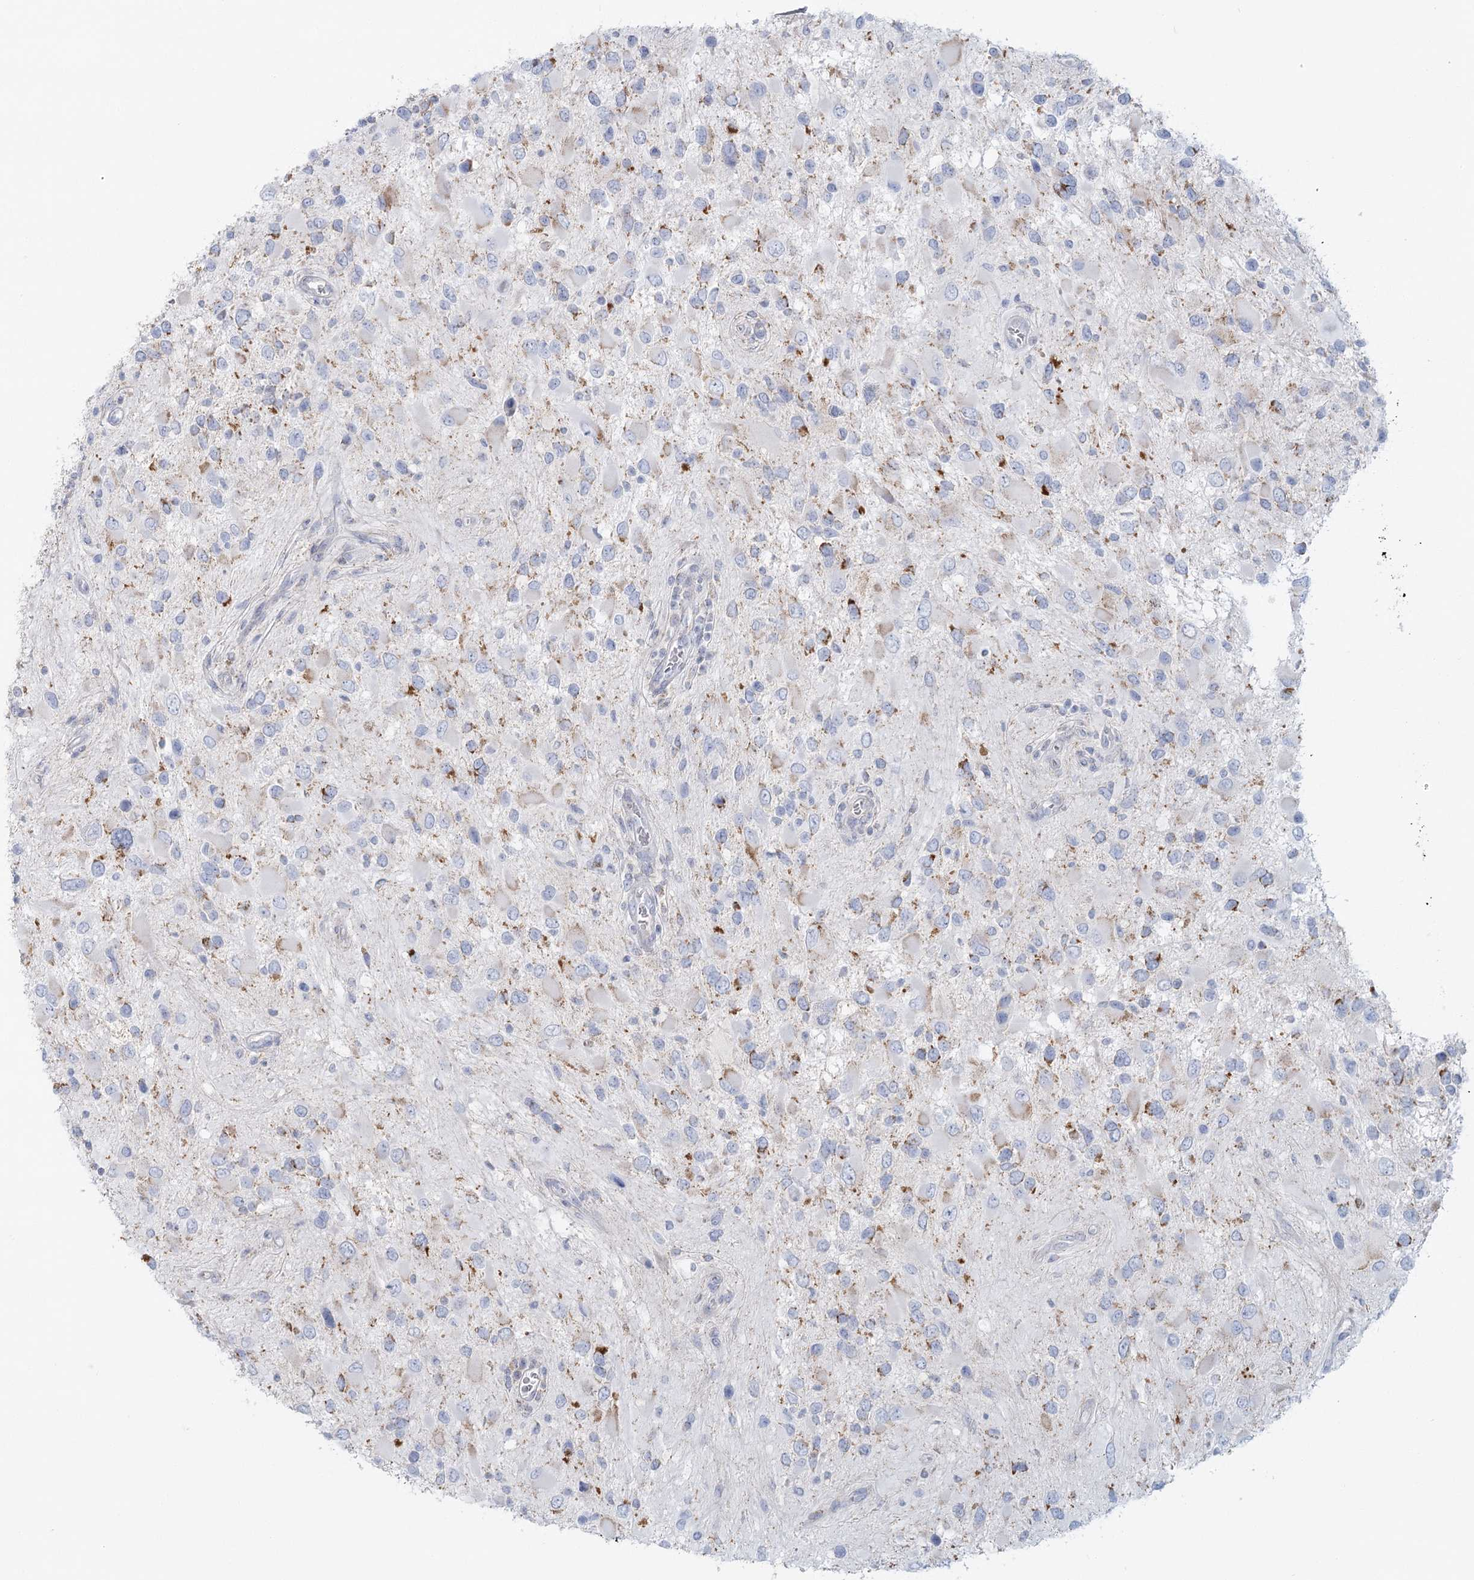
{"staining": {"intensity": "moderate", "quantity": "<25%", "location": "cytoplasmic/membranous"}, "tissue": "glioma", "cell_type": "Tumor cells", "image_type": "cancer", "snomed": [{"axis": "morphology", "description": "Glioma, malignant, High grade"}, {"axis": "topography", "description": "Brain"}], "caption": "Malignant glioma (high-grade) tissue reveals moderate cytoplasmic/membranous staining in about <25% of tumor cells, visualized by immunohistochemistry. The protein of interest is stained brown, and the nuclei are stained in blue (DAB (3,3'-diaminobenzidine) IHC with brightfield microscopy, high magnification).", "gene": "BPHL", "patient": {"sex": "male", "age": 53}}